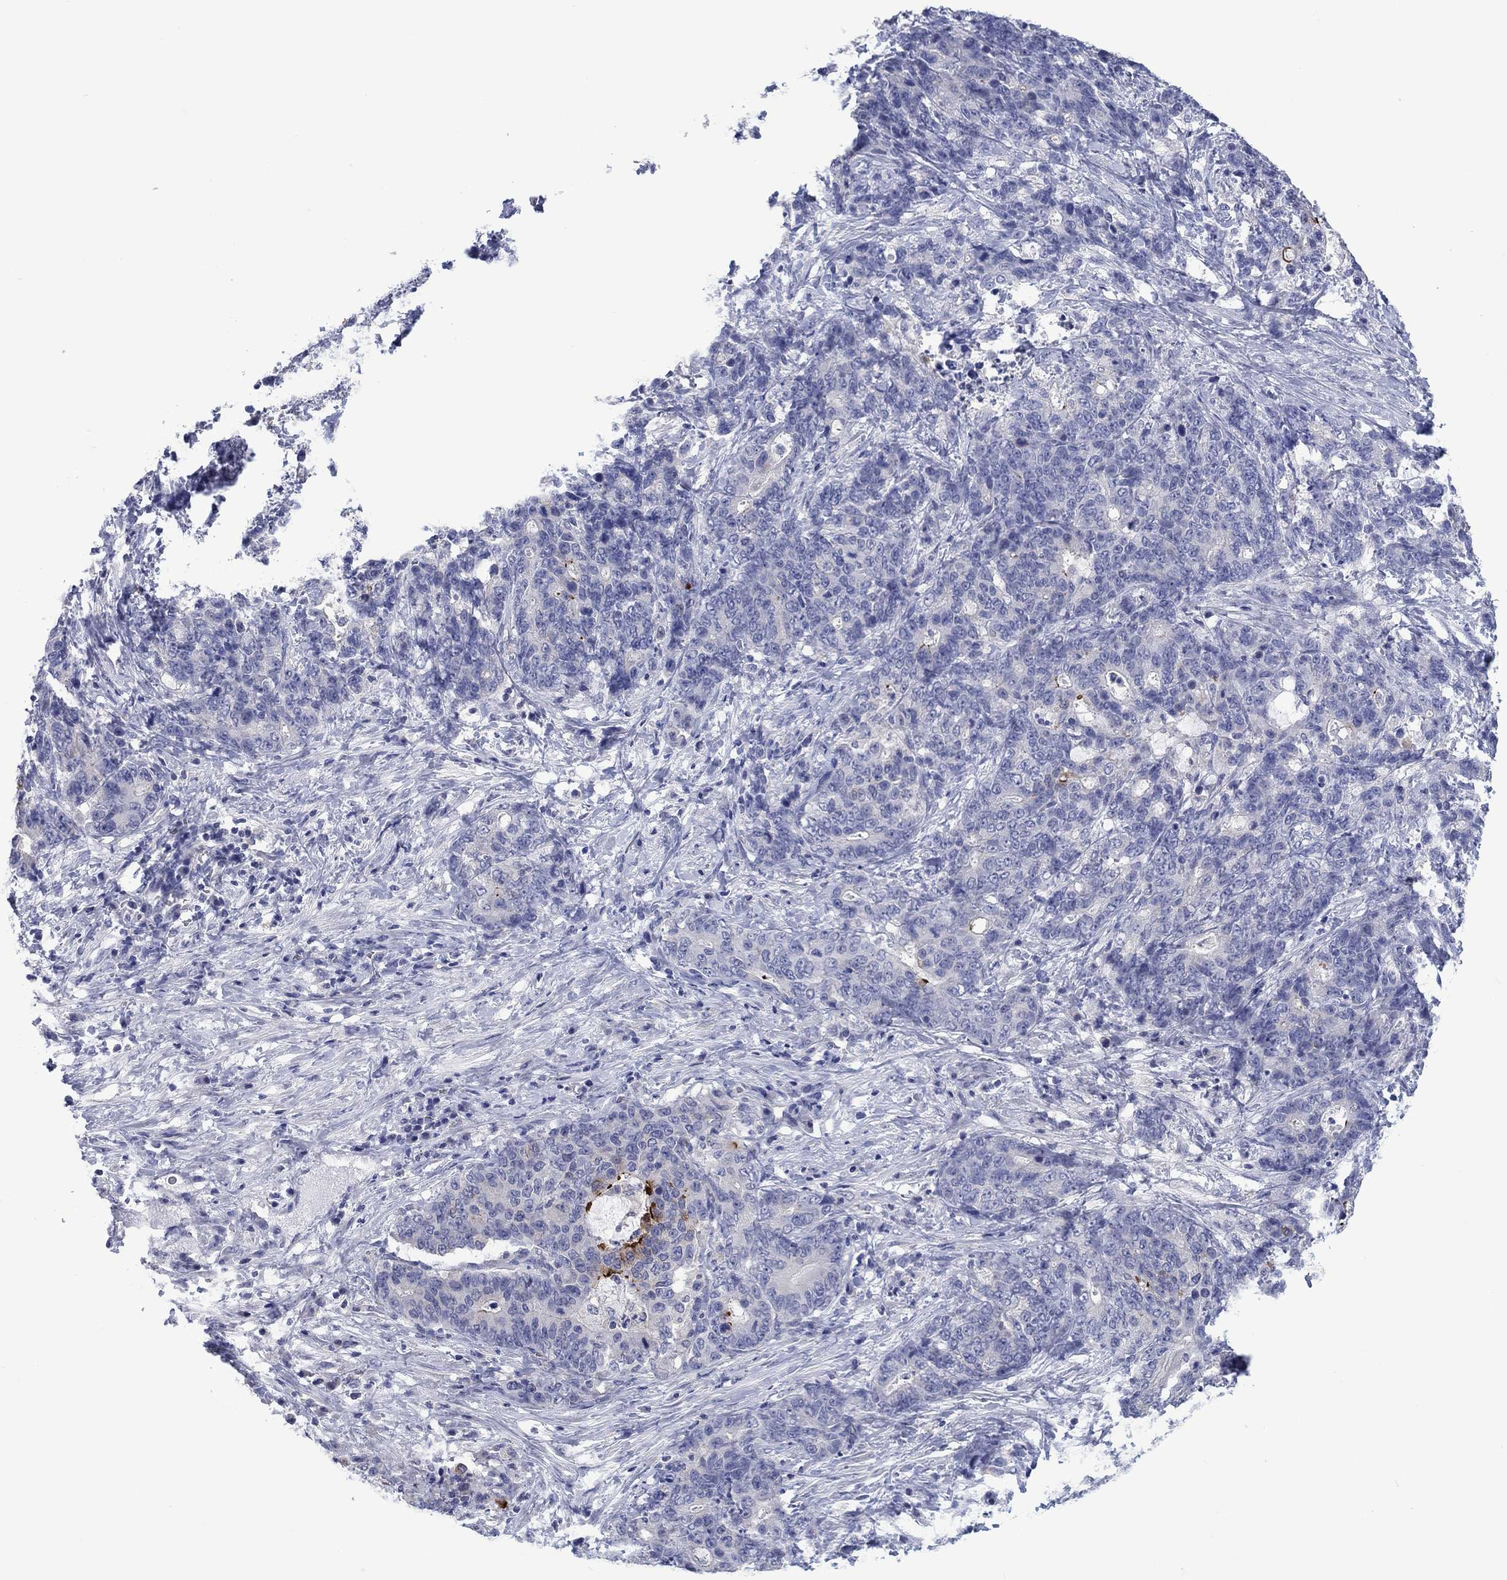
{"staining": {"intensity": "strong", "quantity": "<25%", "location": "cytoplasmic/membranous"}, "tissue": "stomach cancer", "cell_type": "Tumor cells", "image_type": "cancer", "snomed": [{"axis": "morphology", "description": "Normal tissue, NOS"}, {"axis": "morphology", "description": "Adenocarcinoma, NOS"}, {"axis": "topography", "description": "Stomach"}], "caption": "Adenocarcinoma (stomach) stained with DAB (3,3'-diaminobenzidine) immunohistochemistry demonstrates medium levels of strong cytoplasmic/membranous staining in approximately <25% of tumor cells.", "gene": "FER1L6", "patient": {"sex": "female", "age": 64}}